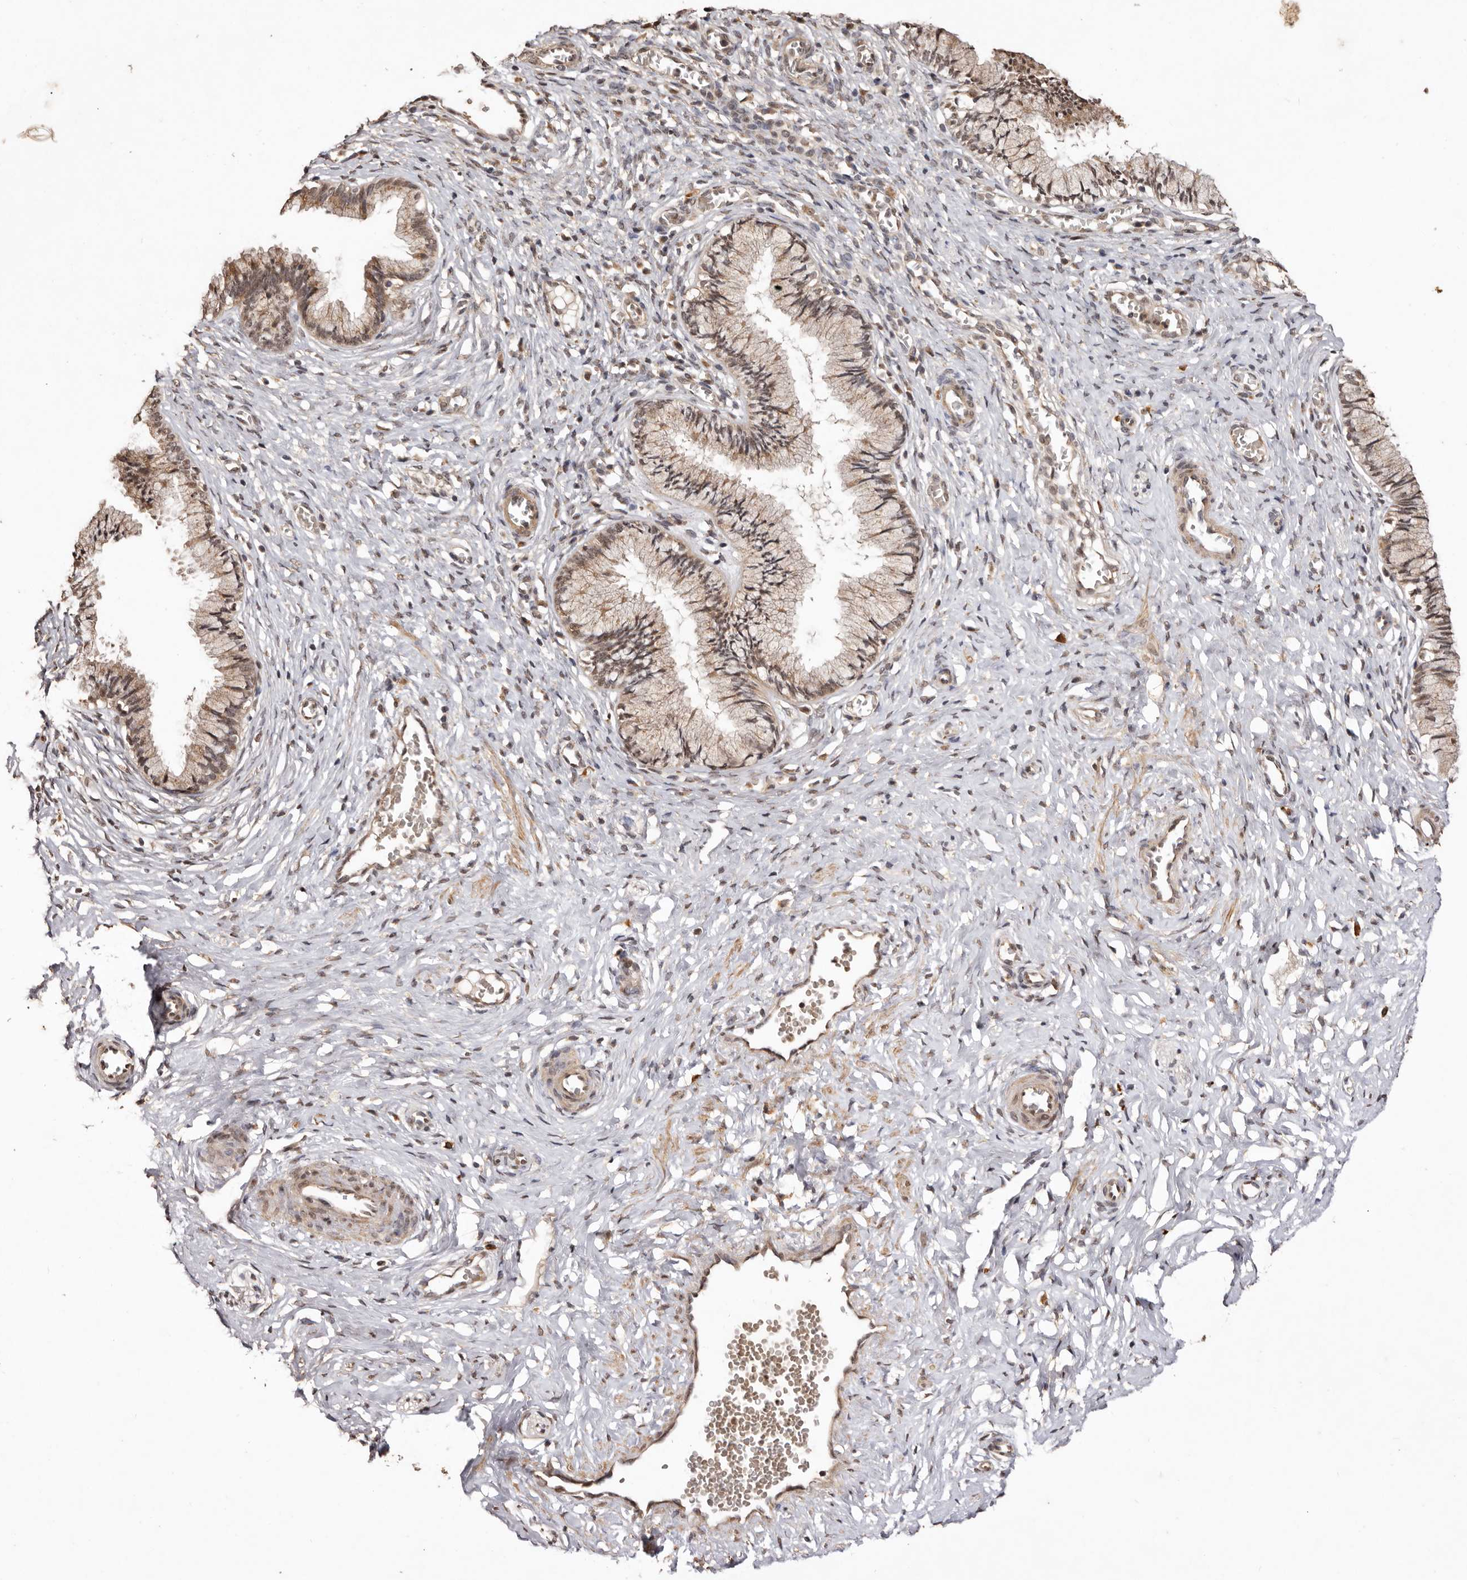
{"staining": {"intensity": "weak", "quantity": ">75%", "location": "cytoplasmic/membranous"}, "tissue": "cervix", "cell_type": "Glandular cells", "image_type": "normal", "snomed": [{"axis": "morphology", "description": "Normal tissue, NOS"}, {"axis": "topography", "description": "Cervix"}], "caption": "Cervix stained for a protein (brown) displays weak cytoplasmic/membranous positive positivity in approximately >75% of glandular cells.", "gene": "NOTCH1", "patient": {"sex": "female", "age": 27}}